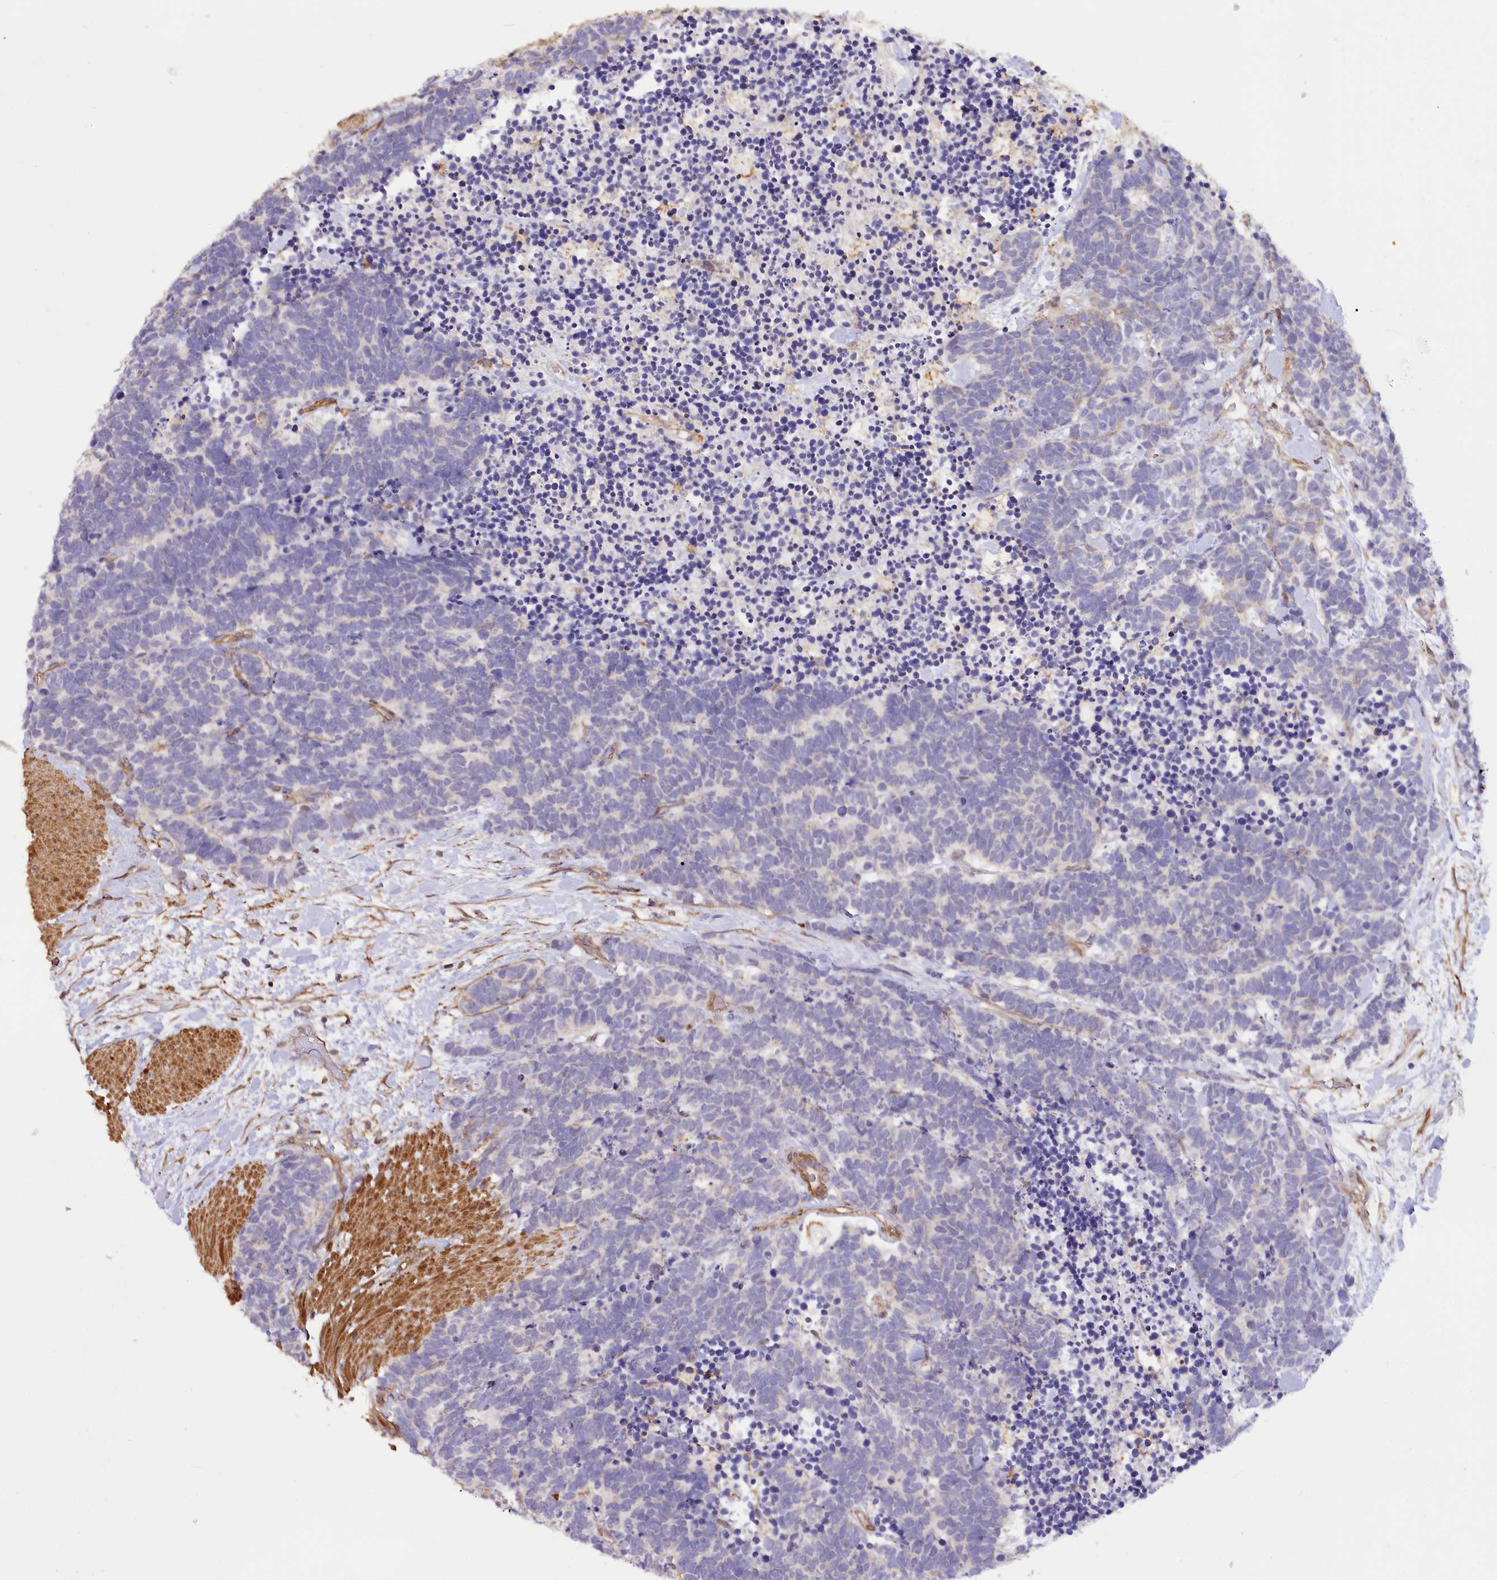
{"staining": {"intensity": "negative", "quantity": "none", "location": "none"}, "tissue": "carcinoid", "cell_type": "Tumor cells", "image_type": "cancer", "snomed": [{"axis": "morphology", "description": "Carcinoma, NOS"}, {"axis": "morphology", "description": "Carcinoid, malignant, NOS"}, {"axis": "topography", "description": "Urinary bladder"}], "caption": "This is an IHC image of carcinoid. There is no expression in tumor cells.", "gene": "SYNPO2", "patient": {"sex": "male", "age": 57}}